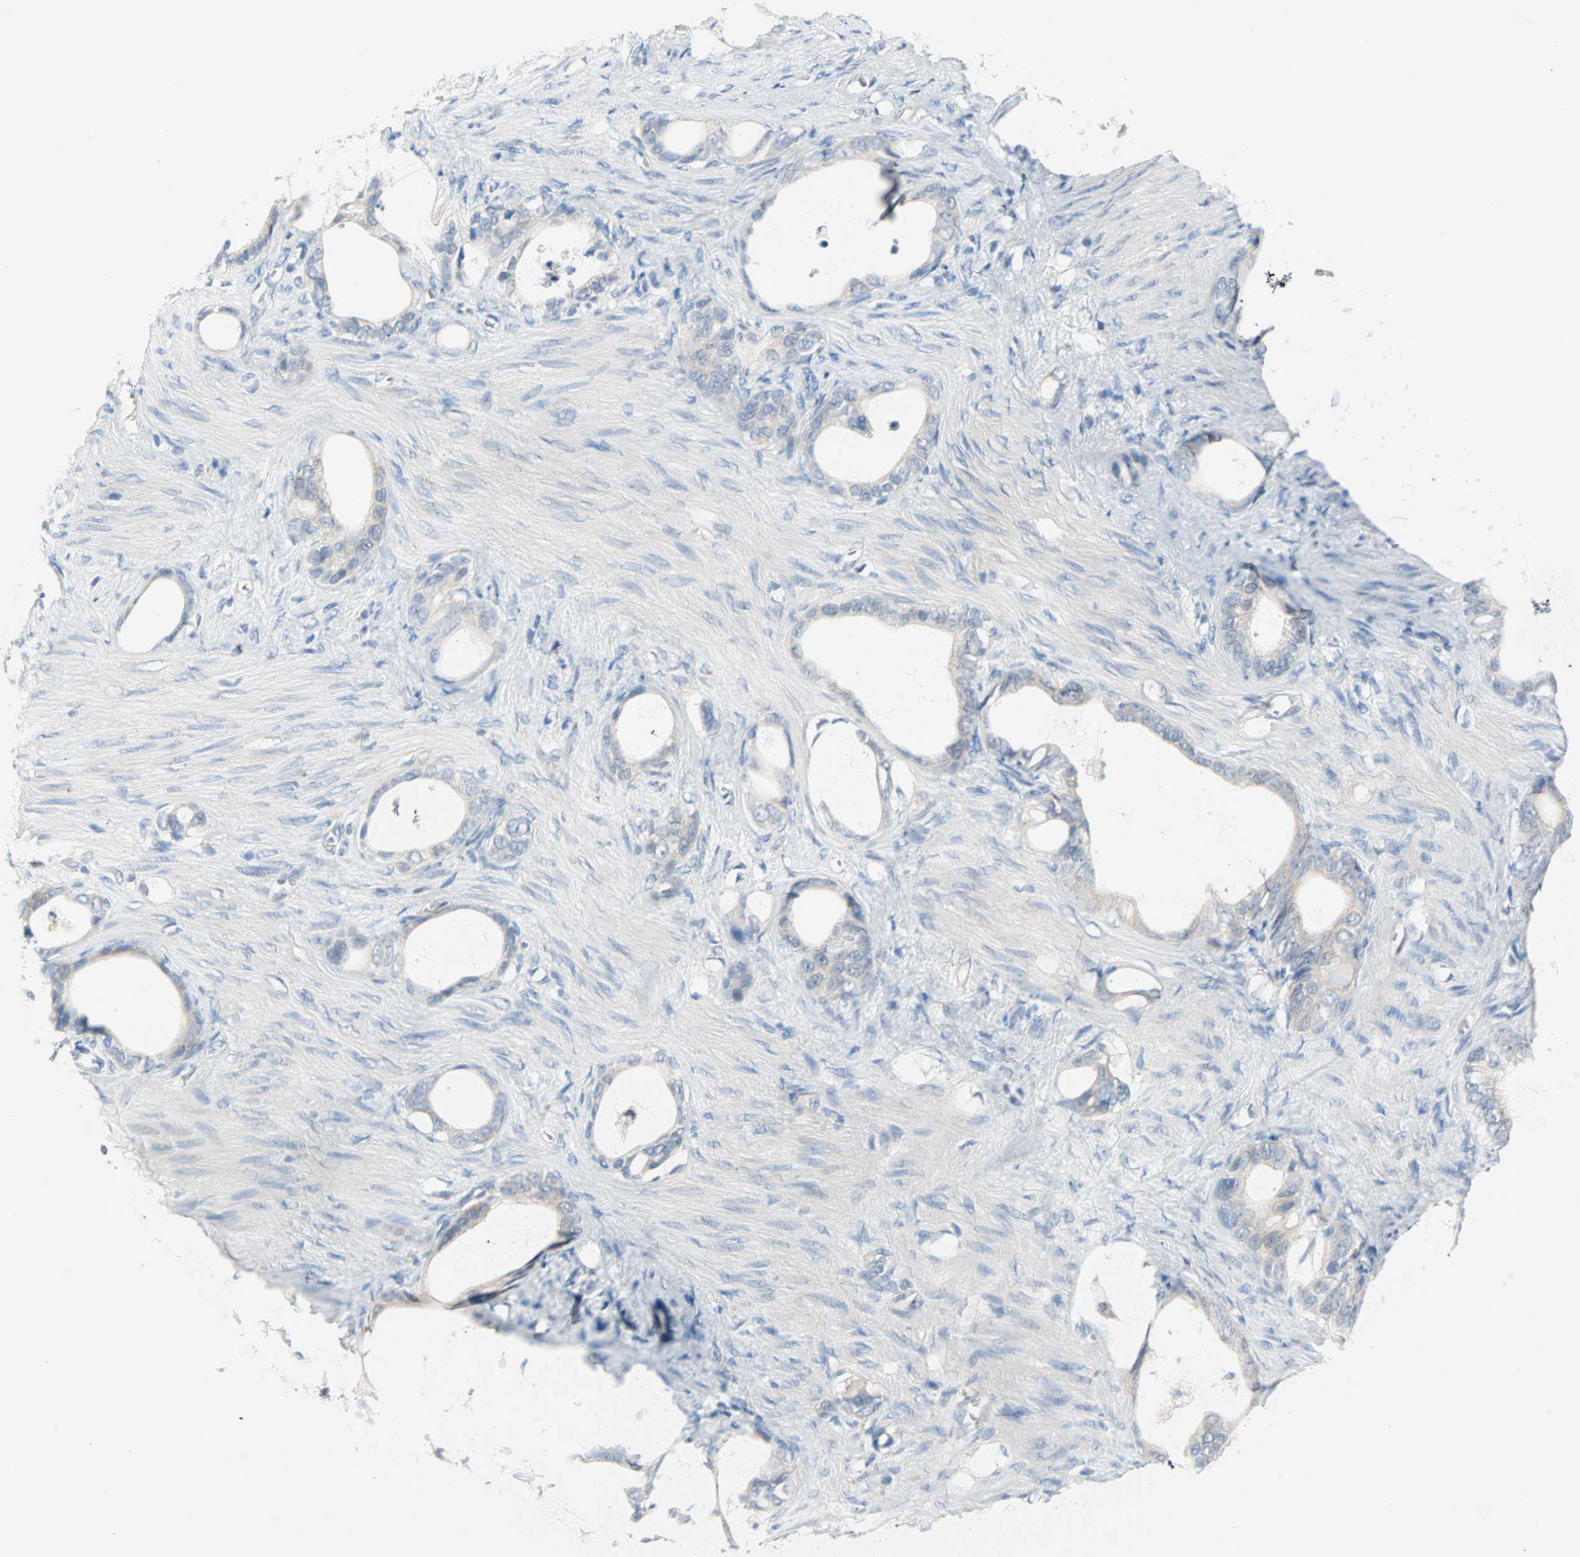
{"staining": {"intensity": "weak", "quantity": ">75%", "location": "cytoplasmic/membranous"}, "tissue": "stomach cancer", "cell_type": "Tumor cells", "image_type": "cancer", "snomed": [{"axis": "morphology", "description": "Adenocarcinoma, NOS"}, {"axis": "topography", "description": "Stomach"}], "caption": "Human adenocarcinoma (stomach) stained with a protein marker exhibits weak staining in tumor cells.", "gene": "MPI", "patient": {"sex": "female", "age": 75}}